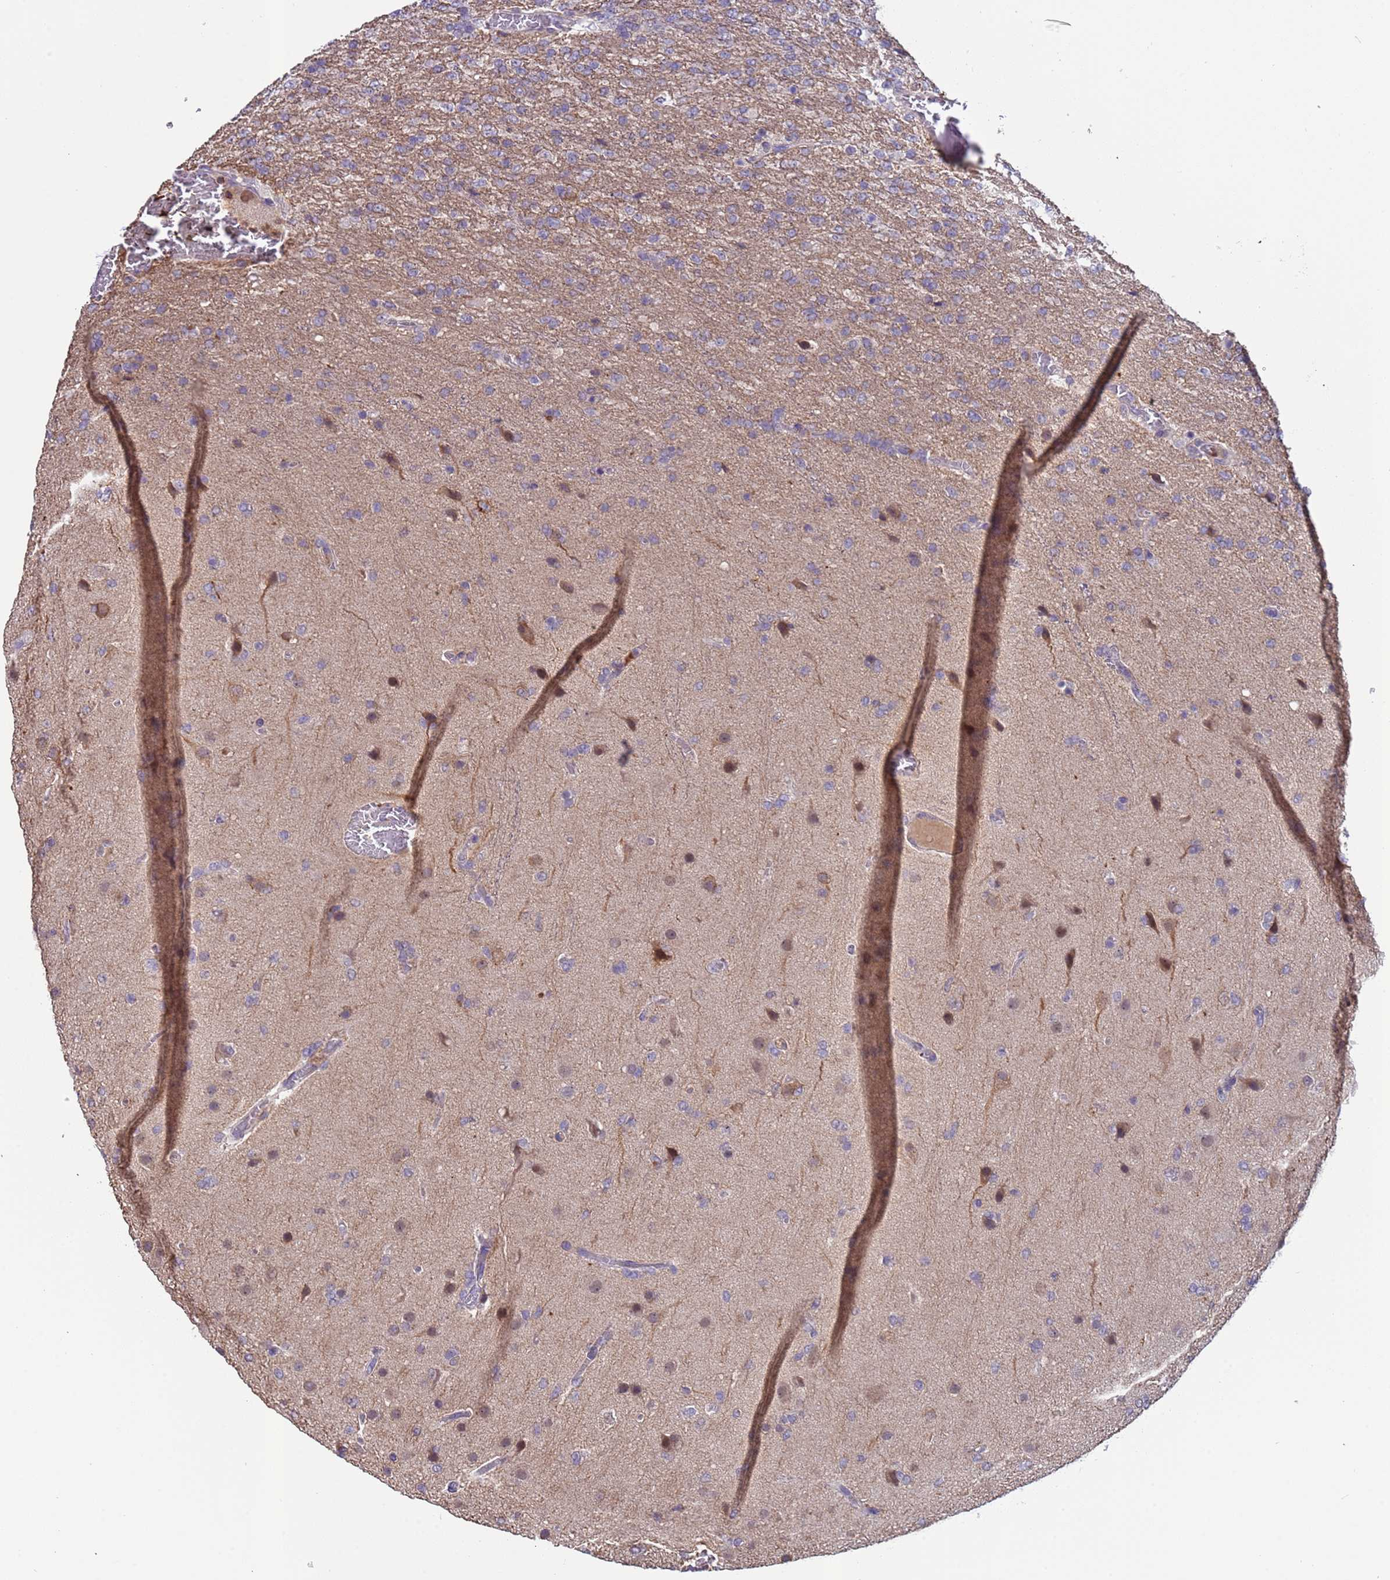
{"staining": {"intensity": "negative", "quantity": "none", "location": "none"}, "tissue": "glioma", "cell_type": "Tumor cells", "image_type": "cancer", "snomed": [{"axis": "morphology", "description": "Glioma, malignant, High grade"}, {"axis": "topography", "description": "Brain"}], "caption": "Malignant glioma (high-grade) stained for a protein using immunohistochemistry (IHC) shows no staining tumor cells.", "gene": "ZNF248", "patient": {"sex": "female", "age": 74}}